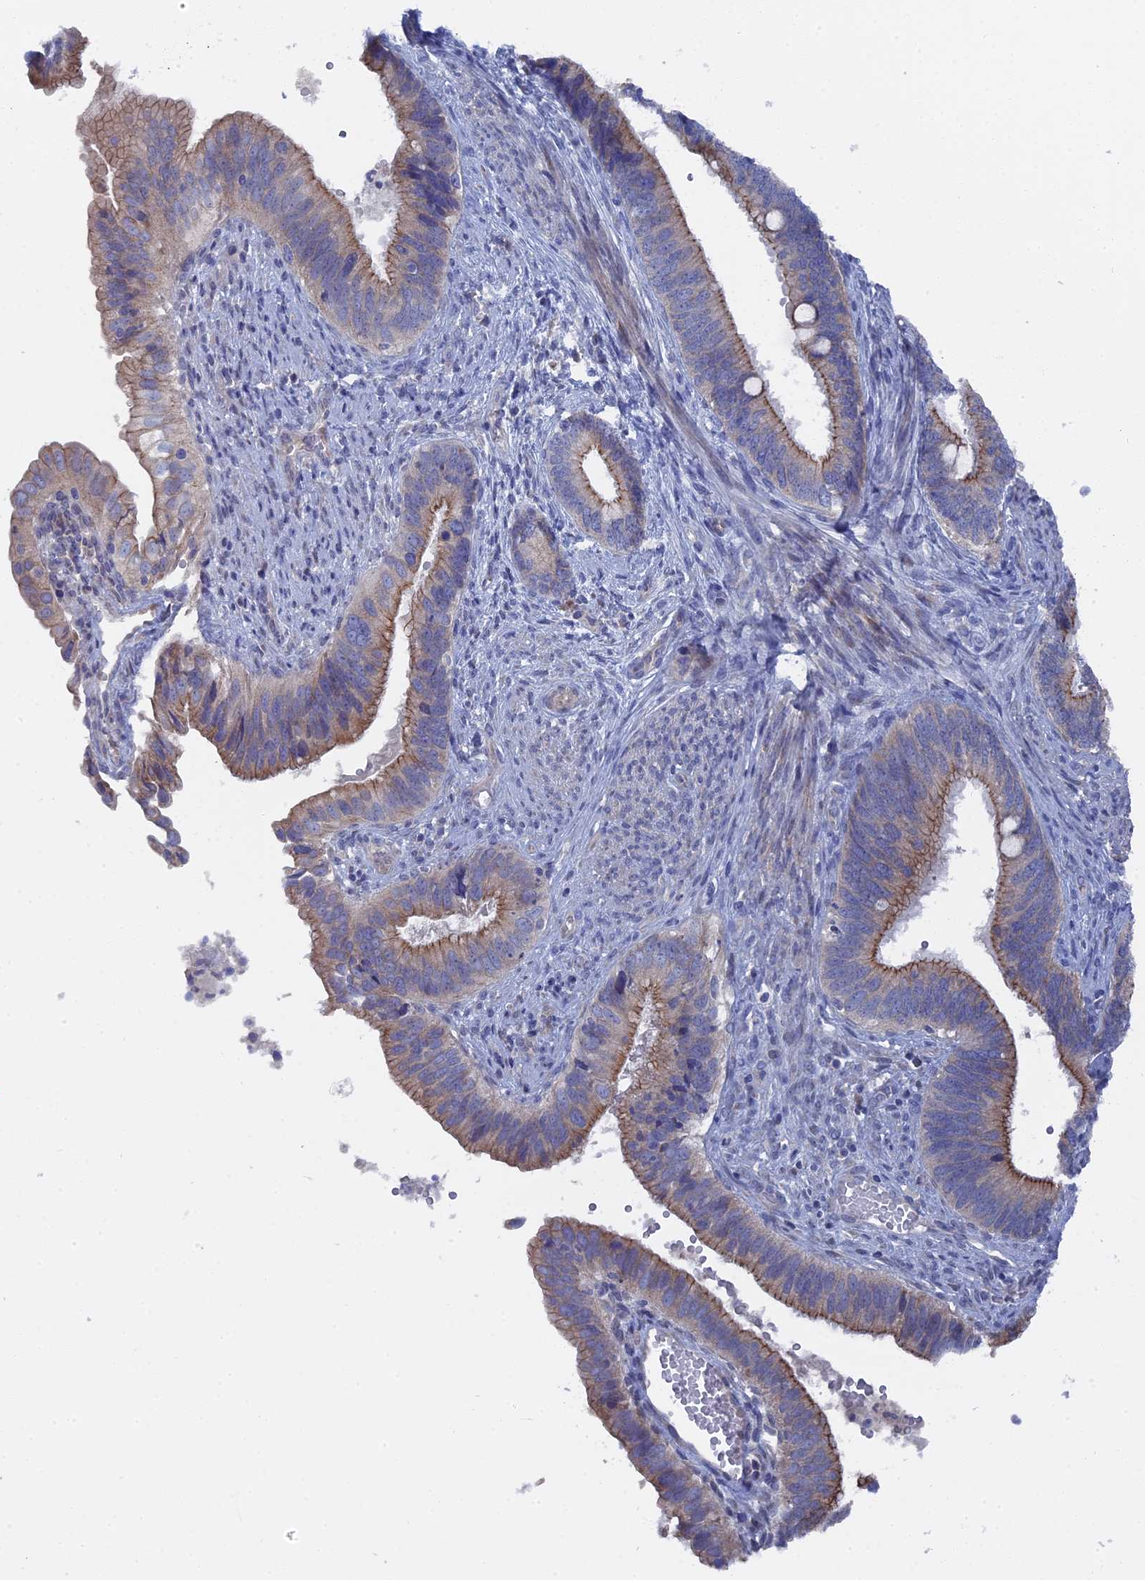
{"staining": {"intensity": "moderate", "quantity": "25%-75%", "location": "cytoplasmic/membranous"}, "tissue": "cervical cancer", "cell_type": "Tumor cells", "image_type": "cancer", "snomed": [{"axis": "morphology", "description": "Adenocarcinoma, NOS"}, {"axis": "topography", "description": "Cervix"}], "caption": "This is an image of immunohistochemistry (IHC) staining of cervical adenocarcinoma, which shows moderate positivity in the cytoplasmic/membranous of tumor cells.", "gene": "TMEM161A", "patient": {"sex": "female", "age": 42}}